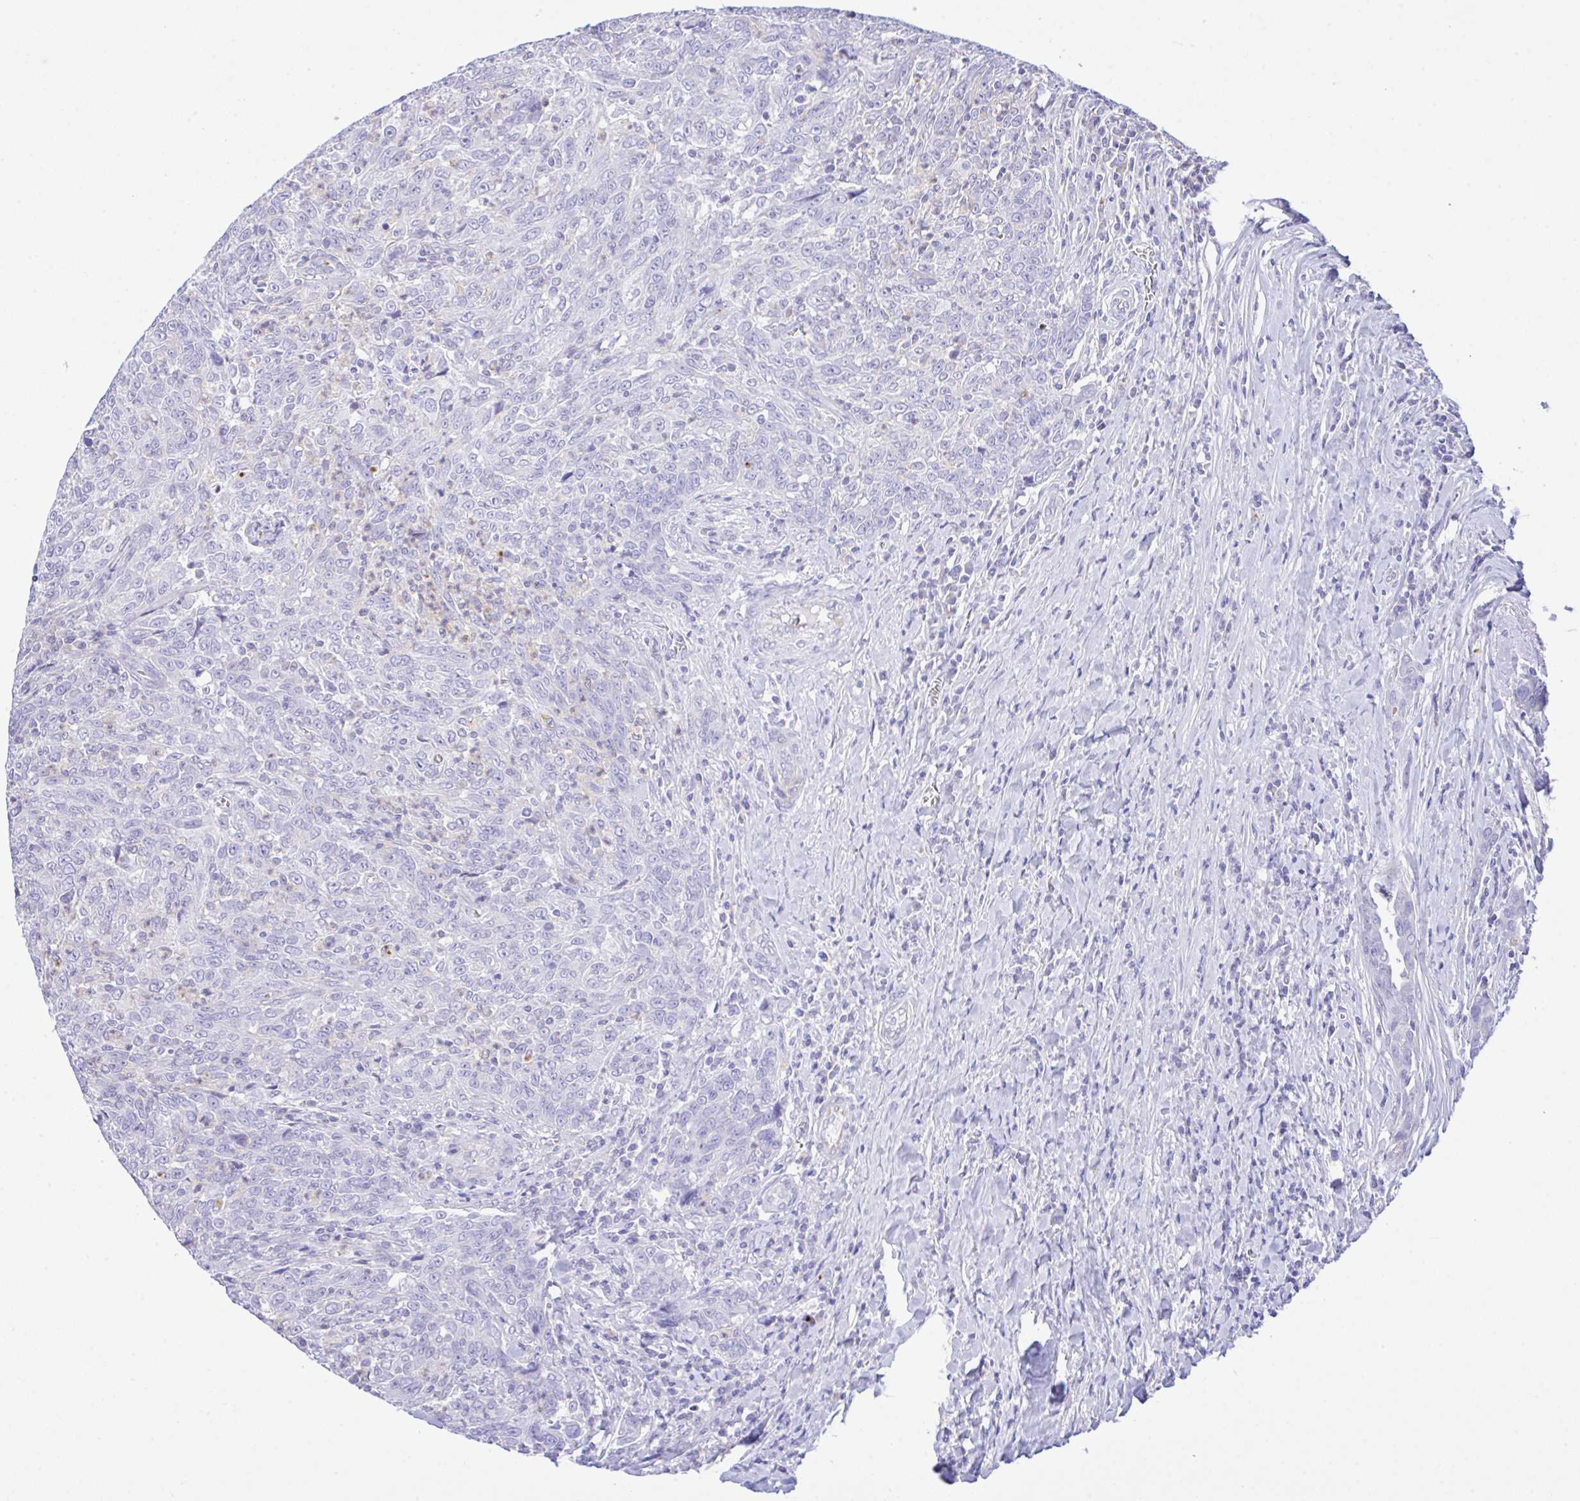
{"staining": {"intensity": "negative", "quantity": "none", "location": "none"}, "tissue": "breast cancer", "cell_type": "Tumor cells", "image_type": "cancer", "snomed": [{"axis": "morphology", "description": "Duct carcinoma"}, {"axis": "topography", "description": "Breast"}], "caption": "This is a photomicrograph of immunohistochemistry staining of breast cancer, which shows no expression in tumor cells.", "gene": "ZNF221", "patient": {"sex": "female", "age": 50}}